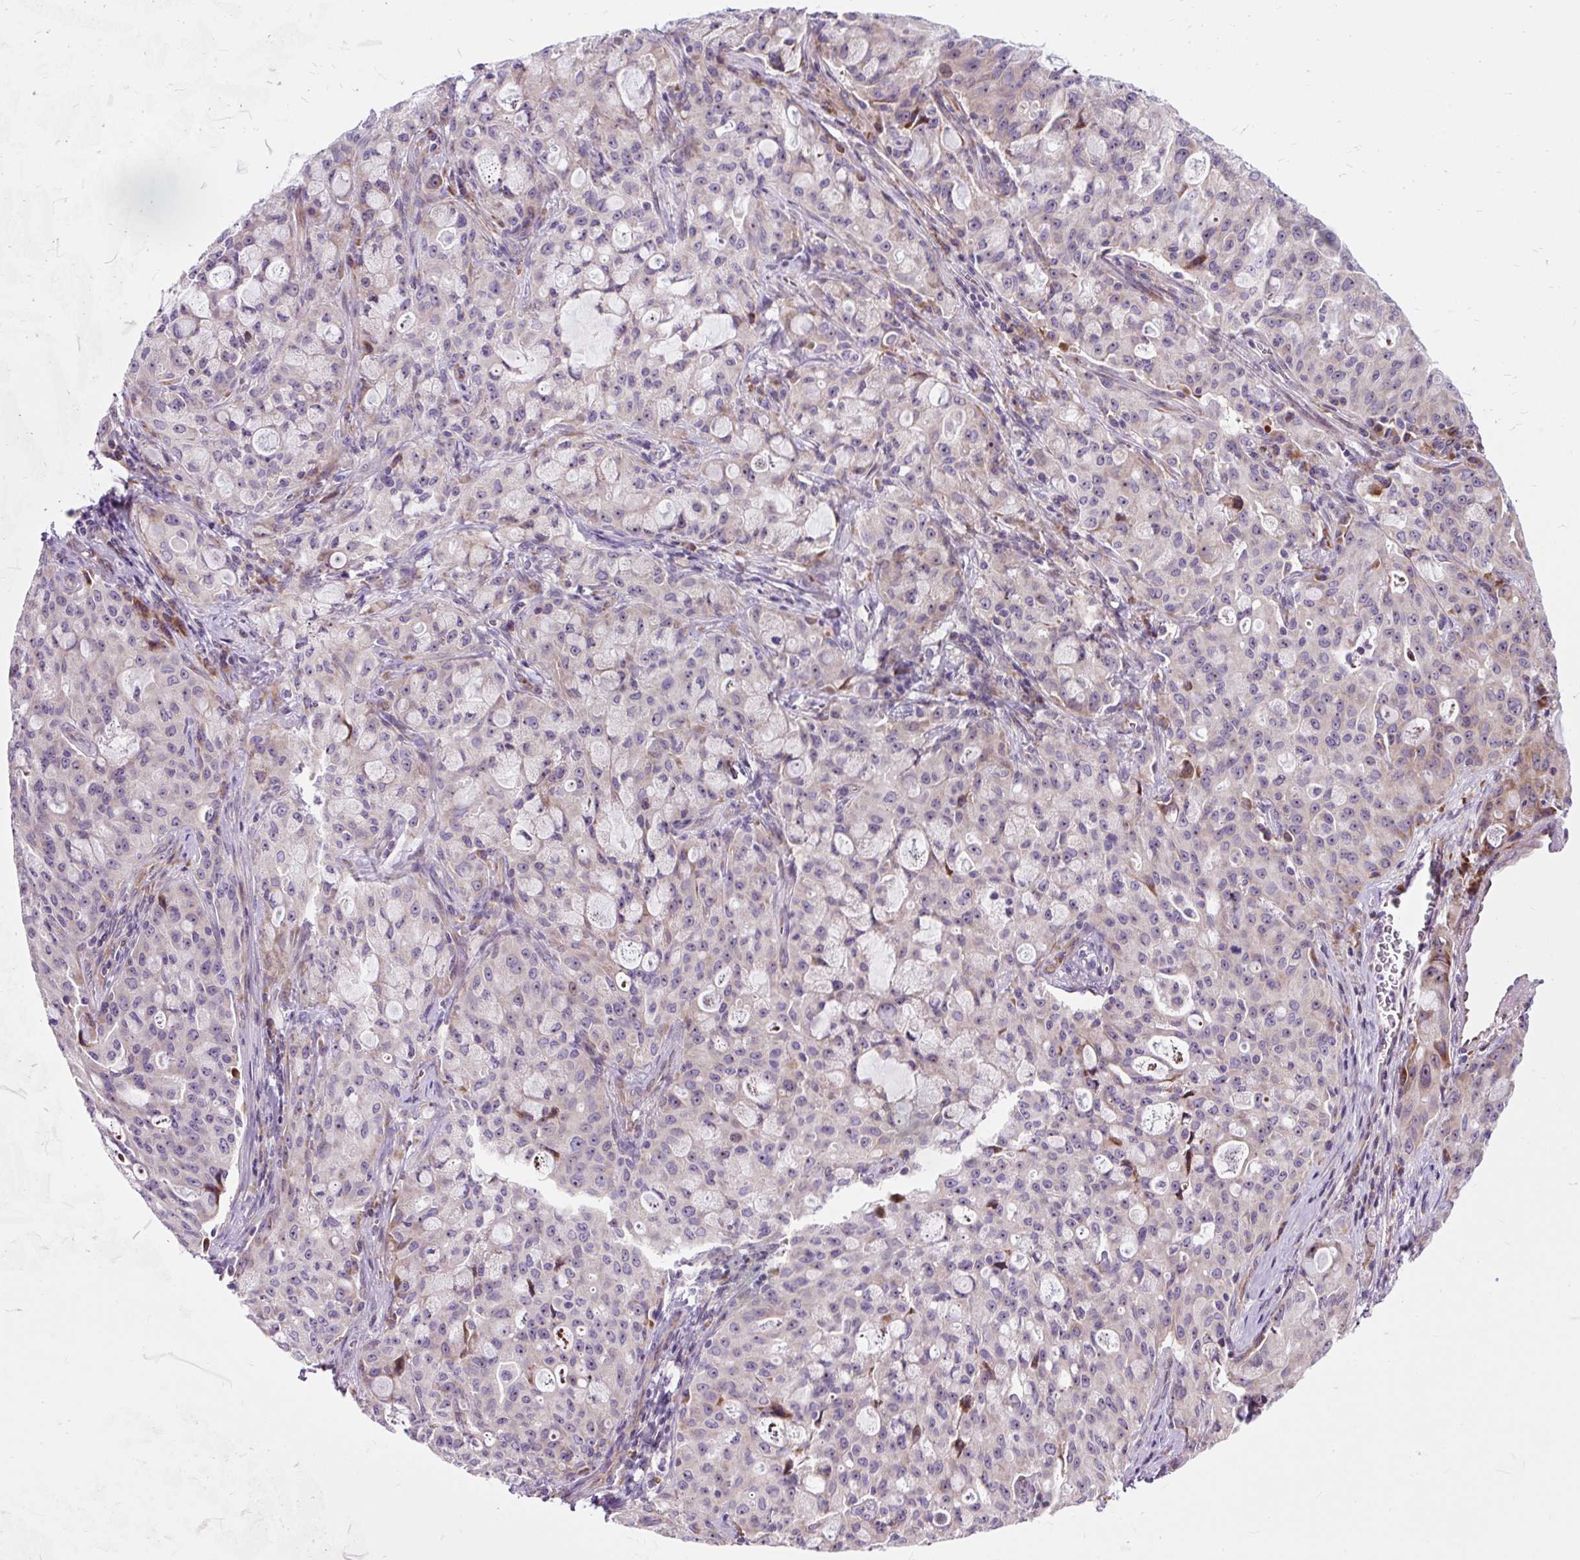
{"staining": {"intensity": "weak", "quantity": "<25%", "location": "cytoplasmic/membranous"}, "tissue": "lung cancer", "cell_type": "Tumor cells", "image_type": "cancer", "snomed": [{"axis": "morphology", "description": "Adenocarcinoma, NOS"}, {"axis": "topography", "description": "Lung"}], "caption": "A high-resolution micrograph shows immunohistochemistry staining of lung cancer (adenocarcinoma), which displays no significant staining in tumor cells.", "gene": "CISD3", "patient": {"sex": "female", "age": 44}}